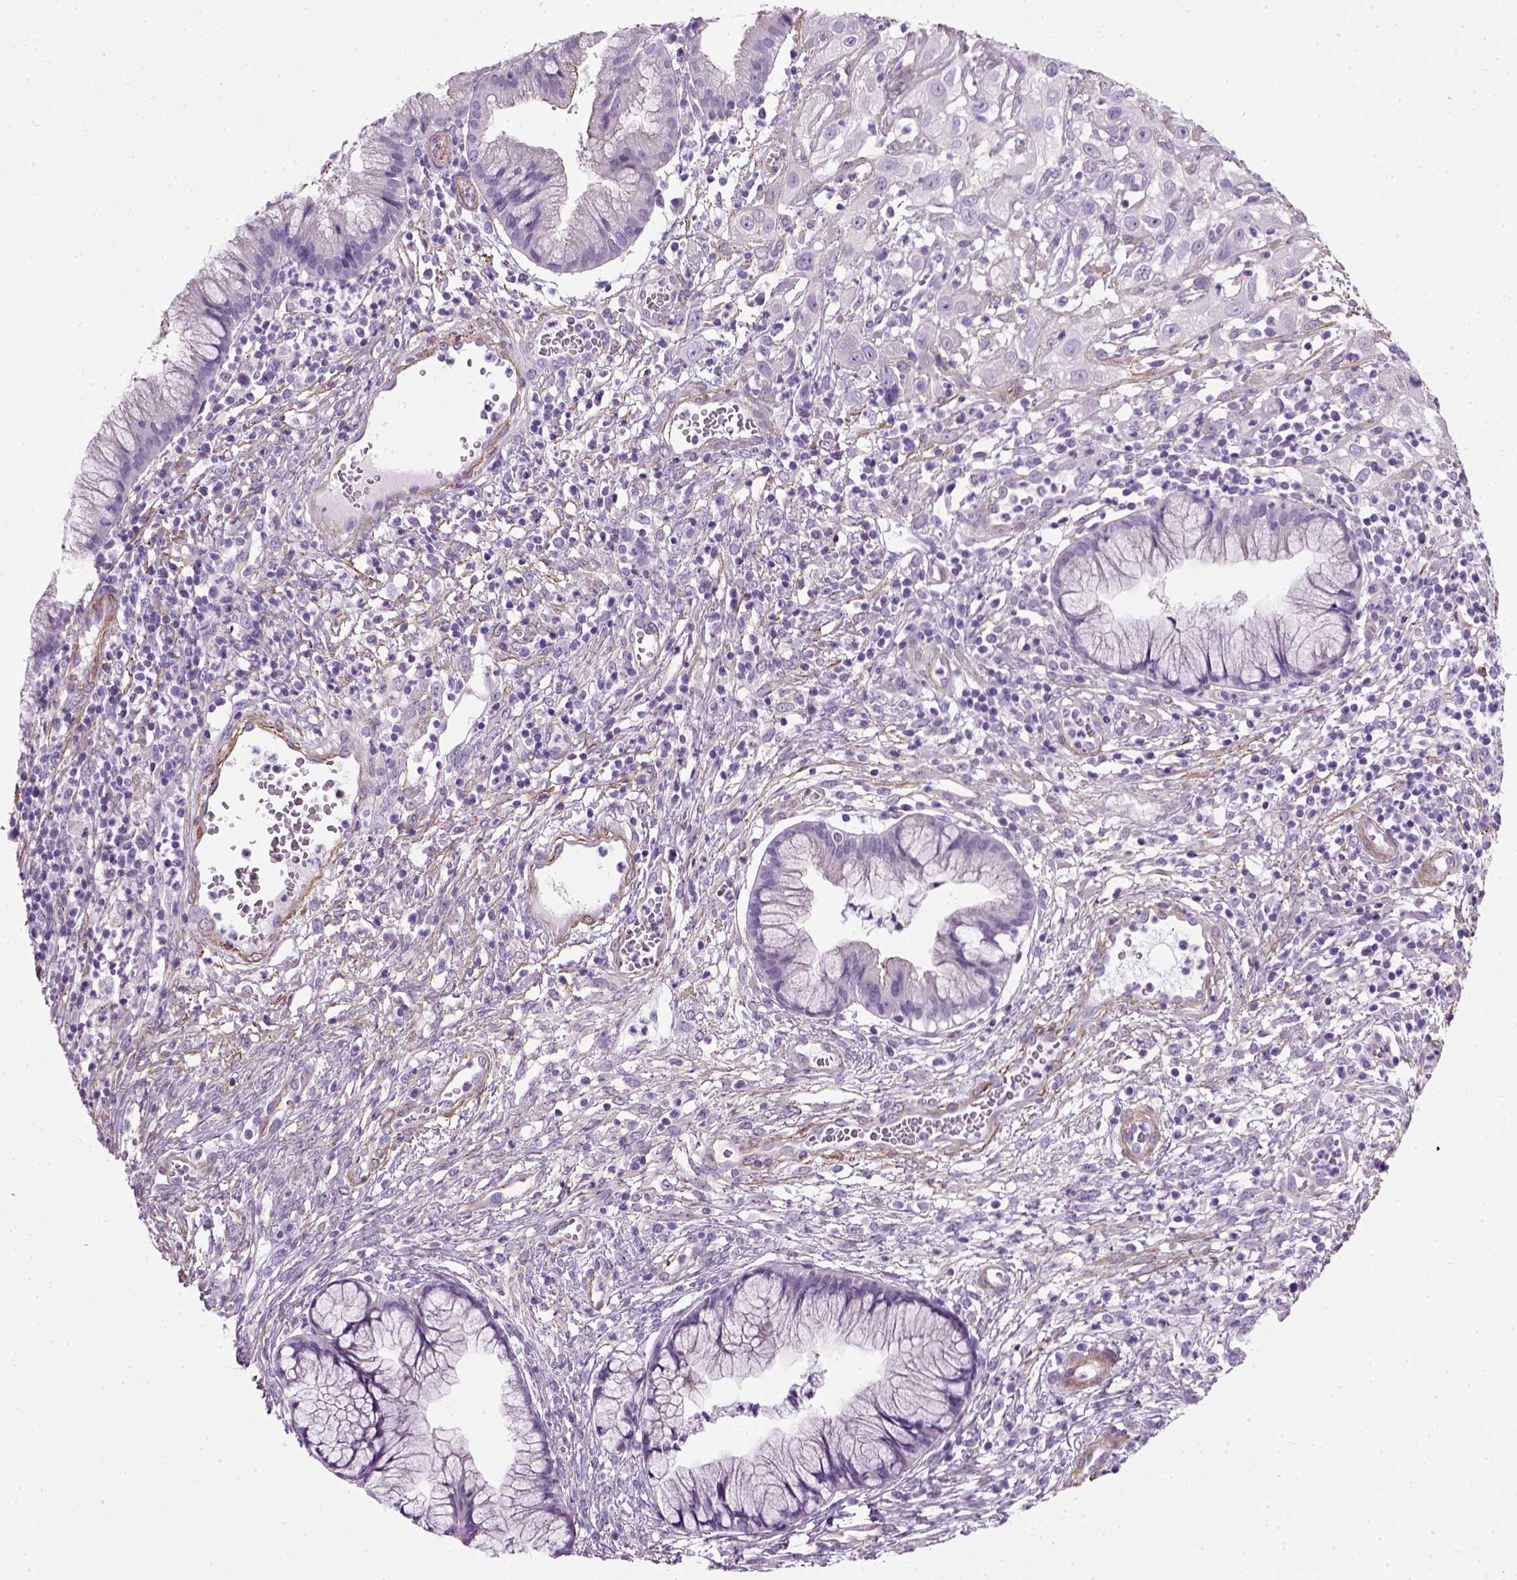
{"staining": {"intensity": "negative", "quantity": "none", "location": "none"}, "tissue": "cervical cancer", "cell_type": "Tumor cells", "image_type": "cancer", "snomed": [{"axis": "morphology", "description": "Squamous cell carcinoma, NOS"}, {"axis": "topography", "description": "Cervix"}], "caption": "This micrograph is of squamous cell carcinoma (cervical) stained with immunohistochemistry (IHC) to label a protein in brown with the nuclei are counter-stained blue. There is no staining in tumor cells.", "gene": "FAM161A", "patient": {"sex": "female", "age": 32}}